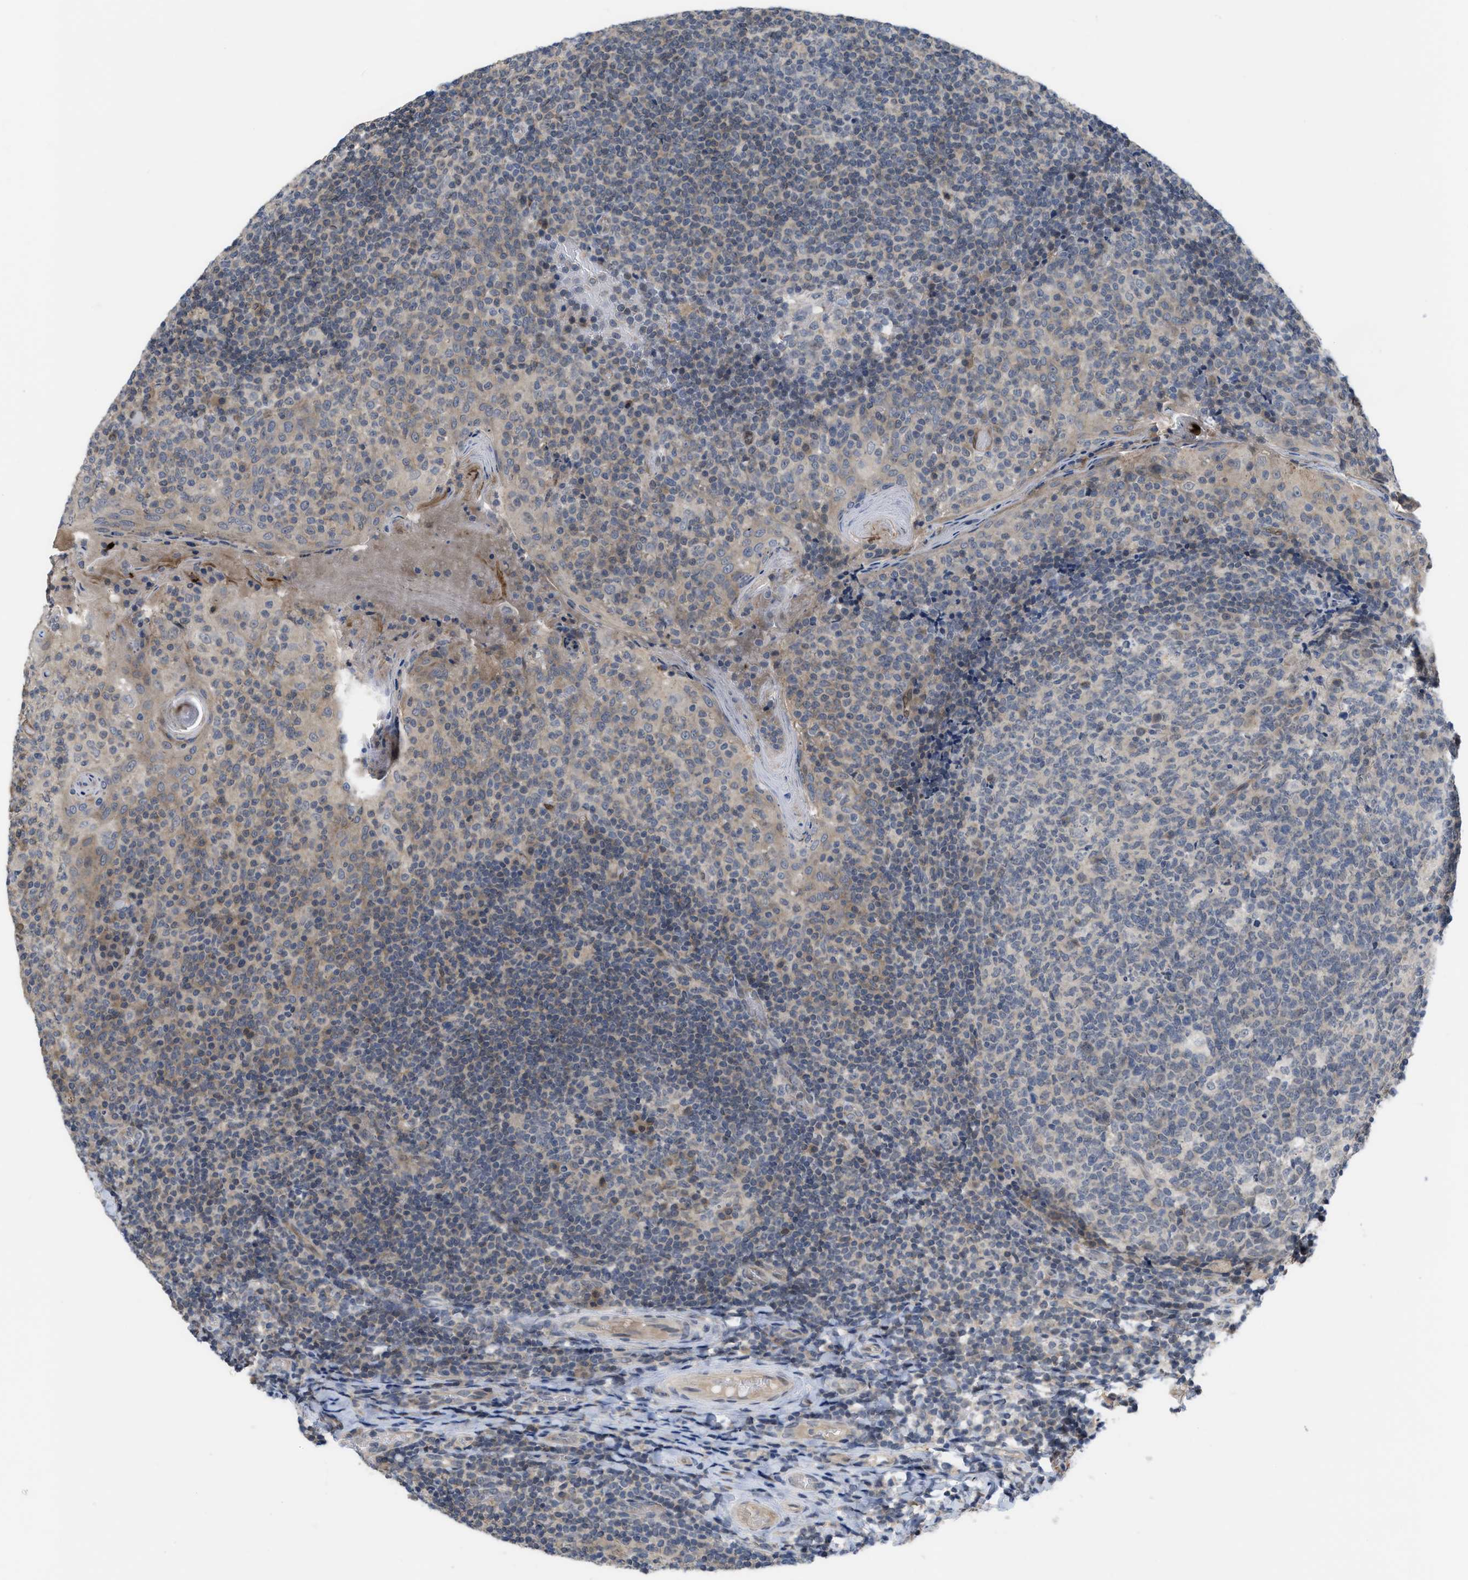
{"staining": {"intensity": "negative", "quantity": "none", "location": "none"}, "tissue": "tonsil", "cell_type": "Germinal center cells", "image_type": "normal", "snomed": [{"axis": "morphology", "description": "Normal tissue, NOS"}, {"axis": "topography", "description": "Tonsil"}], "caption": "A high-resolution histopathology image shows immunohistochemistry (IHC) staining of benign tonsil, which shows no significant staining in germinal center cells.", "gene": "LDAF1", "patient": {"sex": "female", "age": 19}}